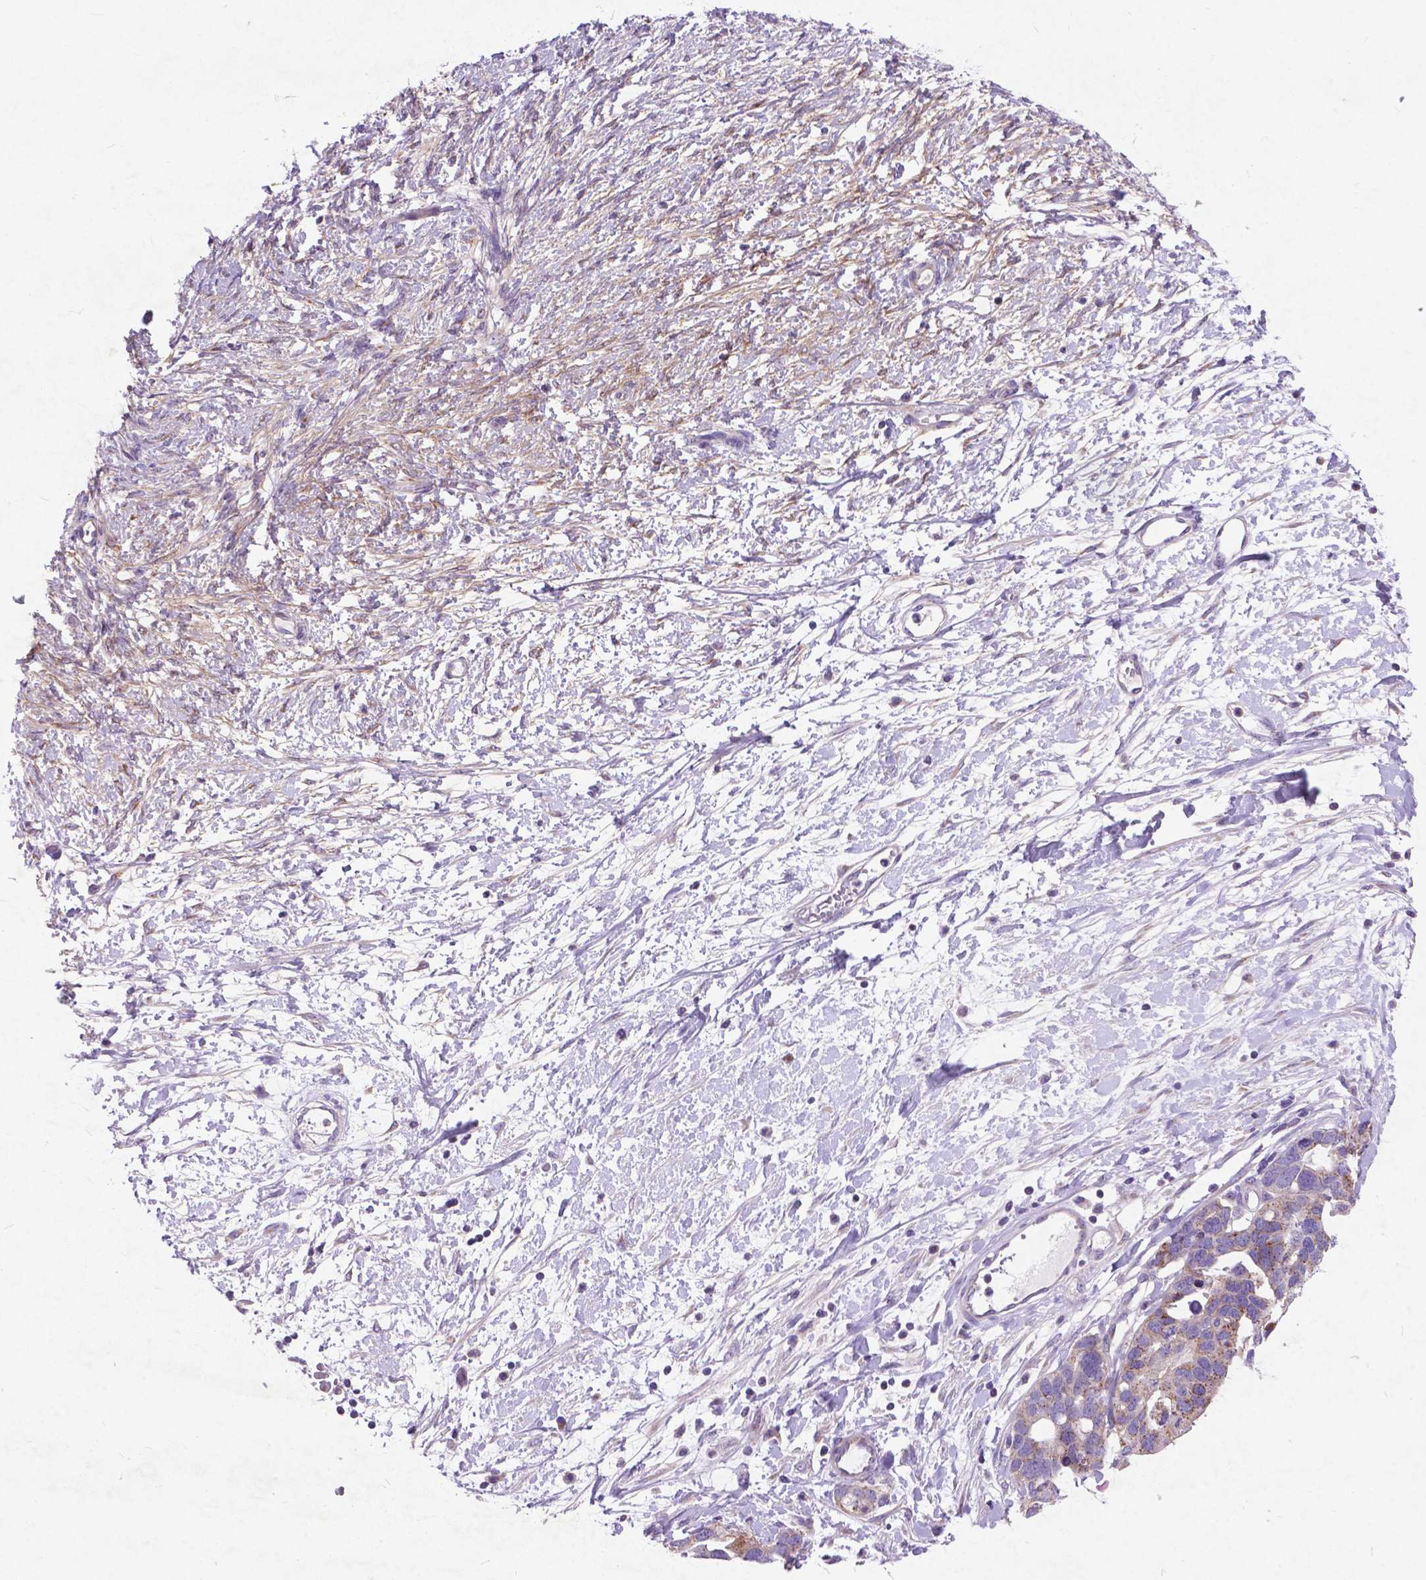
{"staining": {"intensity": "moderate", "quantity": "<25%", "location": "cytoplasmic/membranous"}, "tissue": "ovarian cancer", "cell_type": "Tumor cells", "image_type": "cancer", "snomed": [{"axis": "morphology", "description": "Cystadenocarcinoma, serous, NOS"}, {"axis": "topography", "description": "Ovary"}], "caption": "Immunohistochemistry image of ovarian serous cystadenocarcinoma stained for a protein (brown), which shows low levels of moderate cytoplasmic/membranous expression in approximately <25% of tumor cells.", "gene": "ATG4D", "patient": {"sex": "female", "age": 54}}